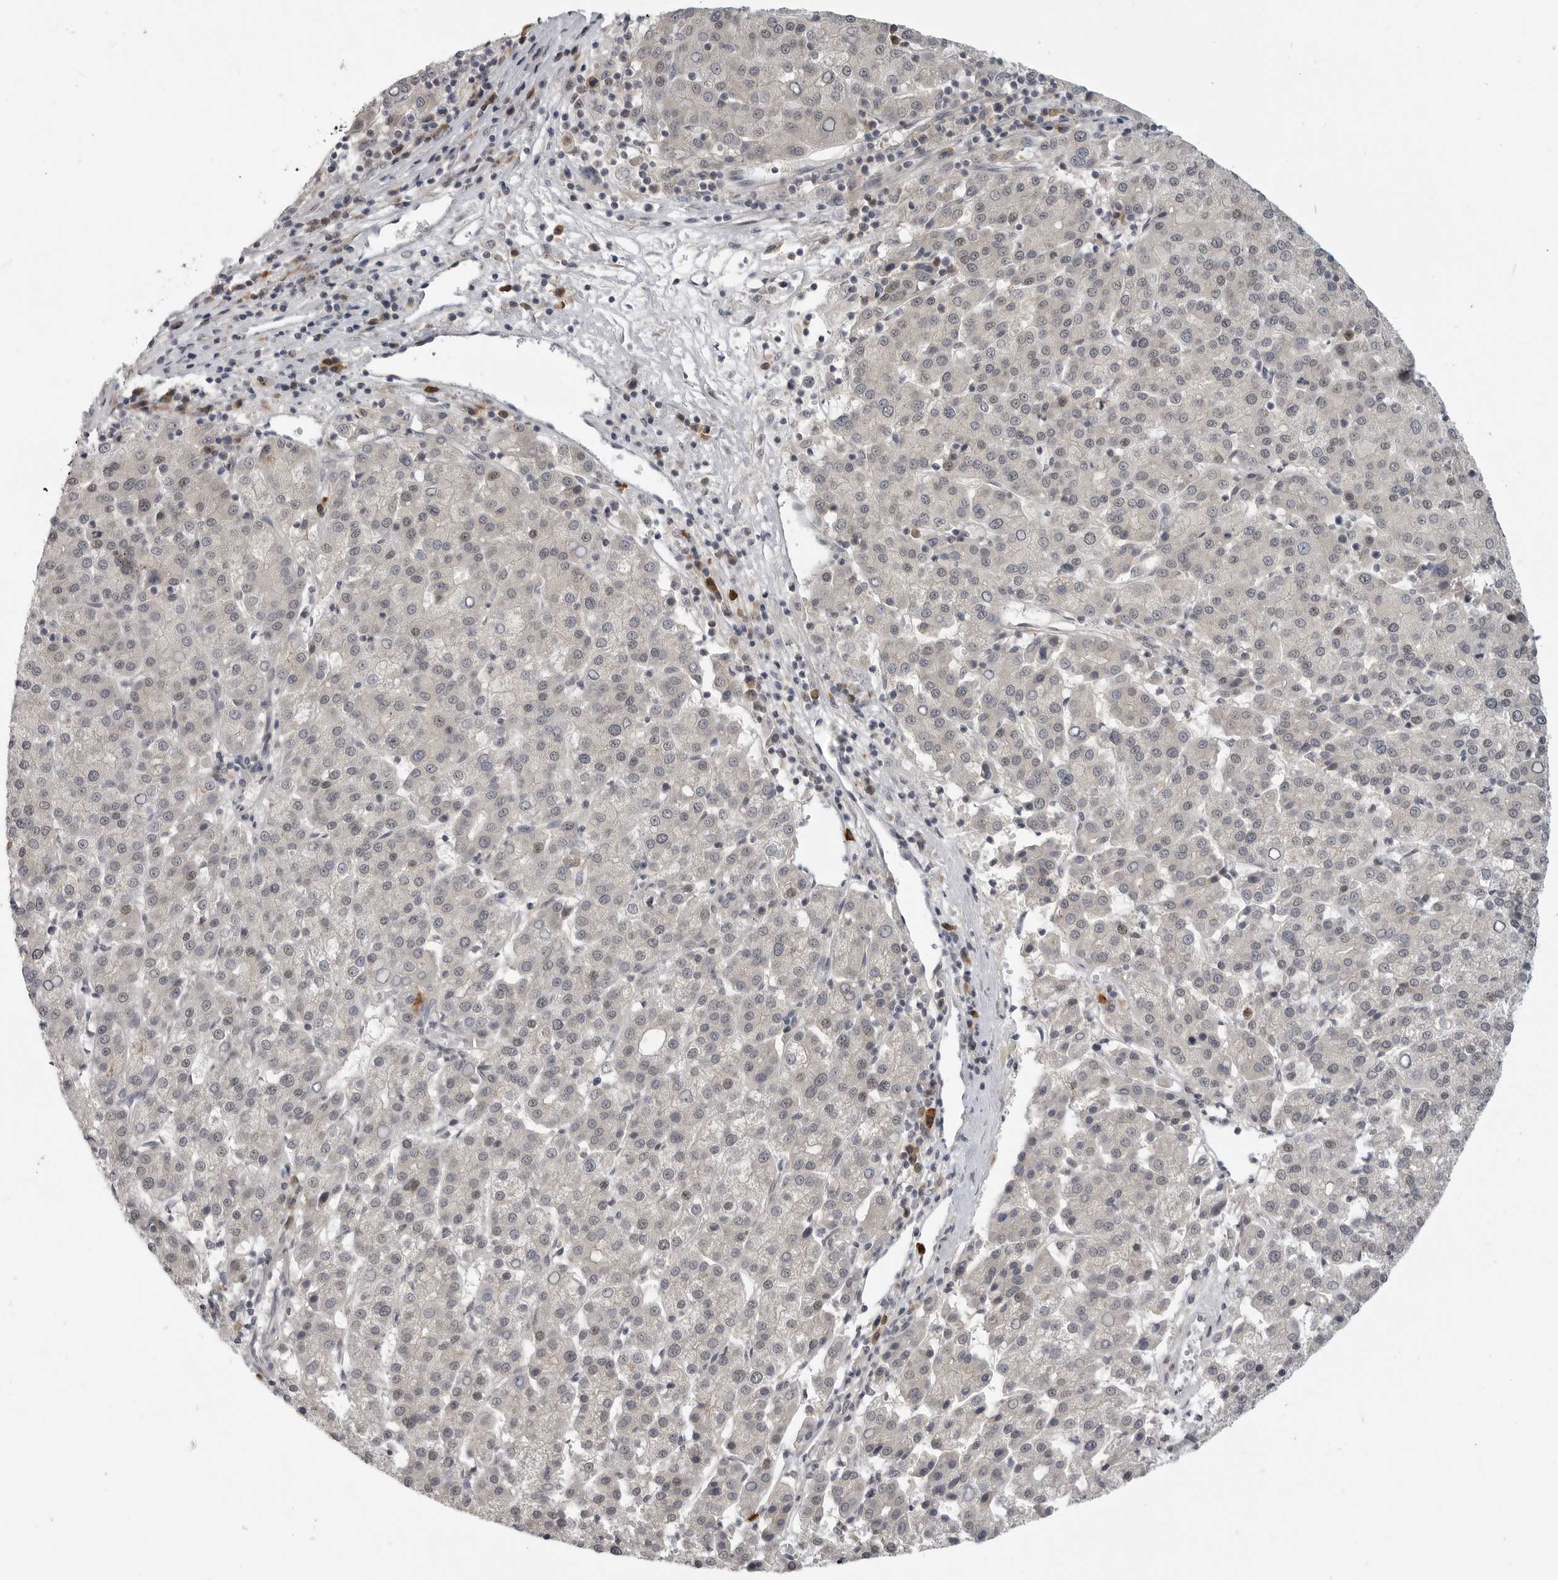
{"staining": {"intensity": "negative", "quantity": "none", "location": "none"}, "tissue": "liver cancer", "cell_type": "Tumor cells", "image_type": "cancer", "snomed": [{"axis": "morphology", "description": "Carcinoma, Hepatocellular, NOS"}, {"axis": "topography", "description": "Liver"}], "caption": "This is an immunohistochemistry photomicrograph of liver hepatocellular carcinoma. There is no staining in tumor cells.", "gene": "CEP295NL", "patient": {"sex": "female", "age": 58}}